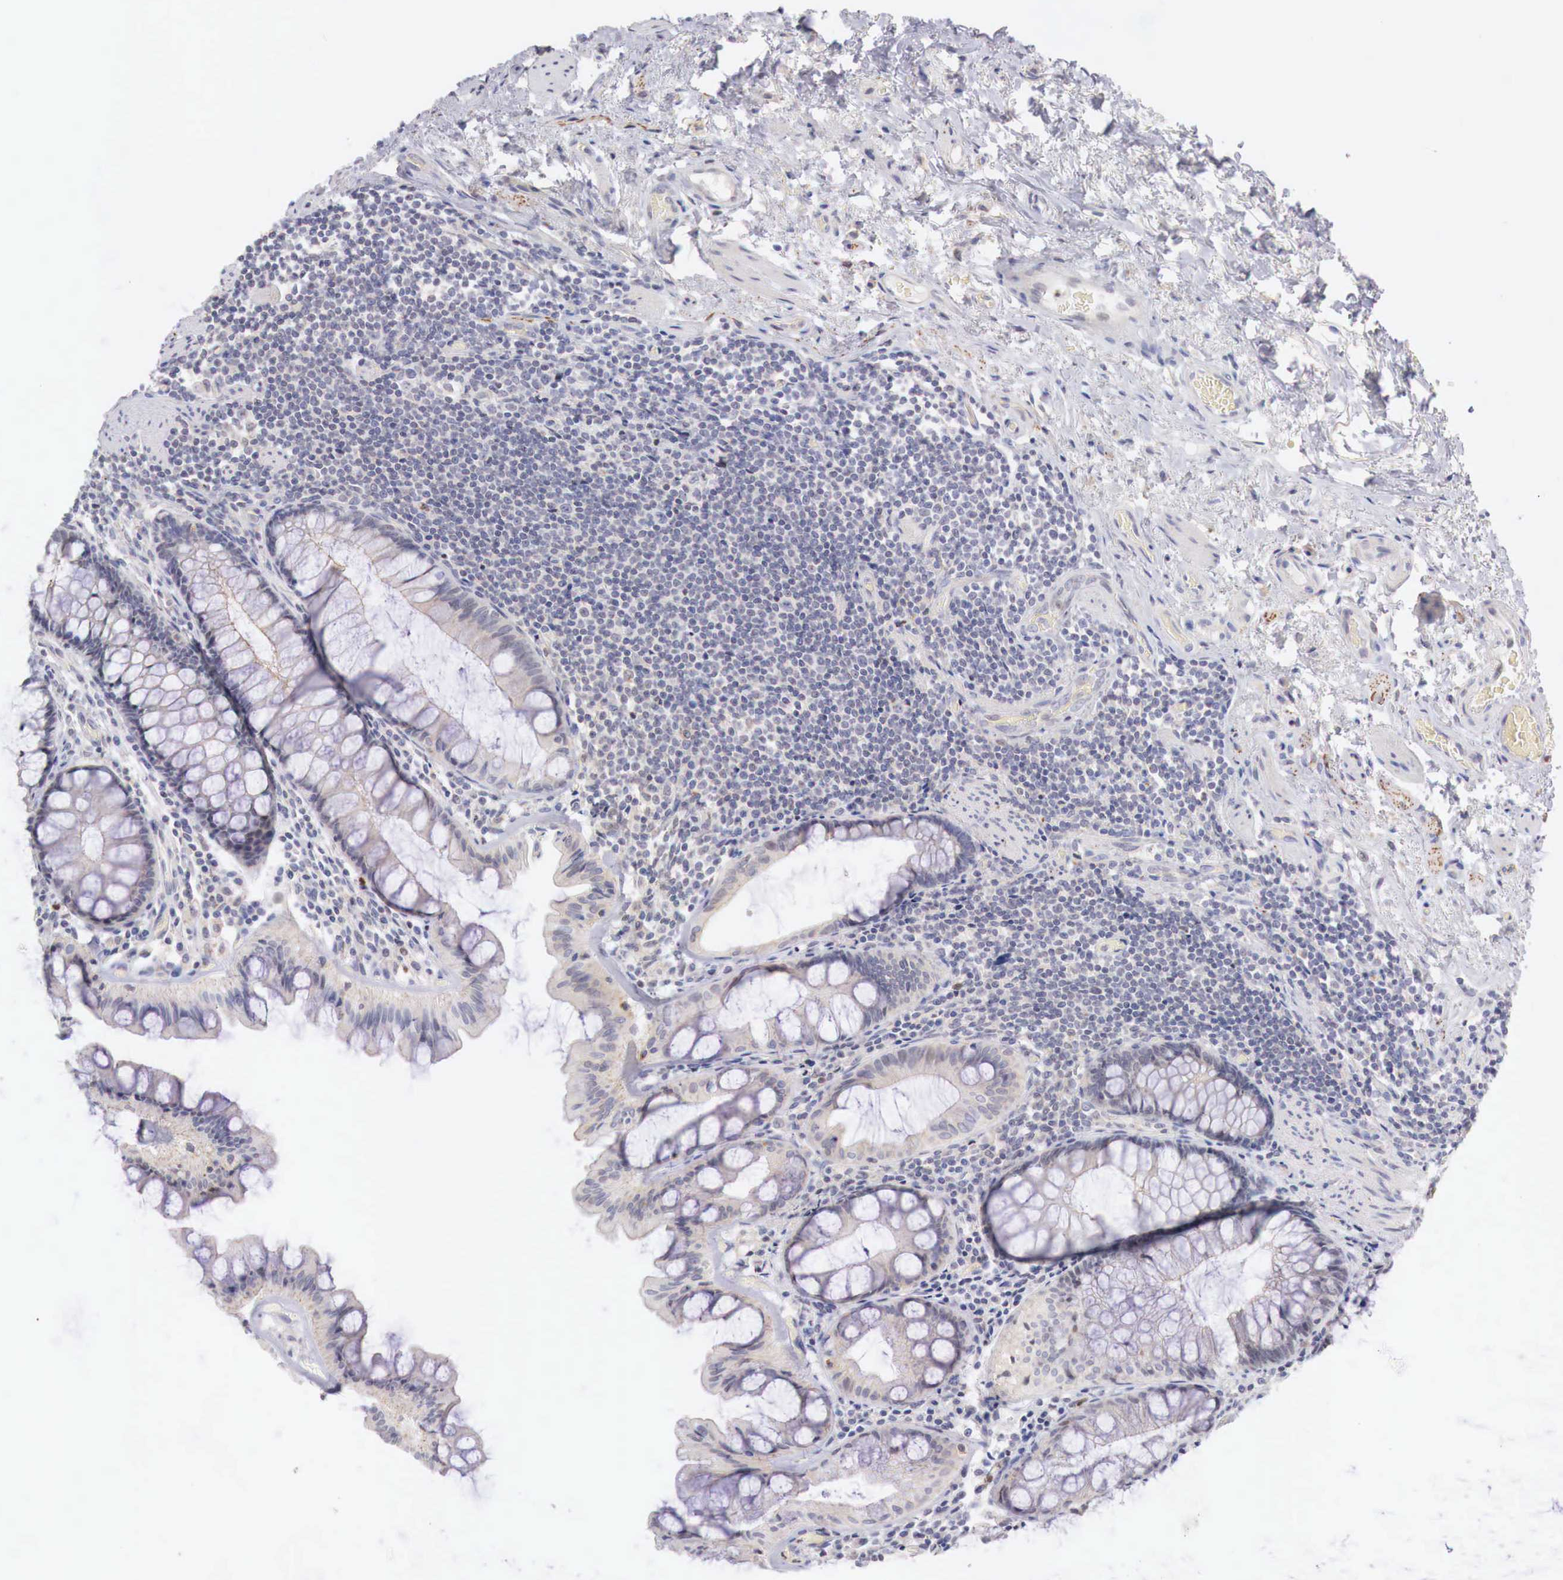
{"staining": {"intensity": "weak", "quantity": "25%-75%", "location": "cytoplasmic/membranous,nuclear"}, "tissue": "rectum", "cell_type": "Glandular cells", "image_type": "normal", "snomed": [{"axis": "morphology", "description": "Normal tissue, NOS"}, {"axis": "topography", "description": "Rectum"}], "caption": "DAB (3,3'-diaminobenzidine) immunohistochemical staining of normal human rectum shows weak cytoplasmic/membranous,nuclear protein expression in approximately 25%-75% of glandular cells.", "gene": "TRIM13", "patient": {"sex": "male", "age": 77}}